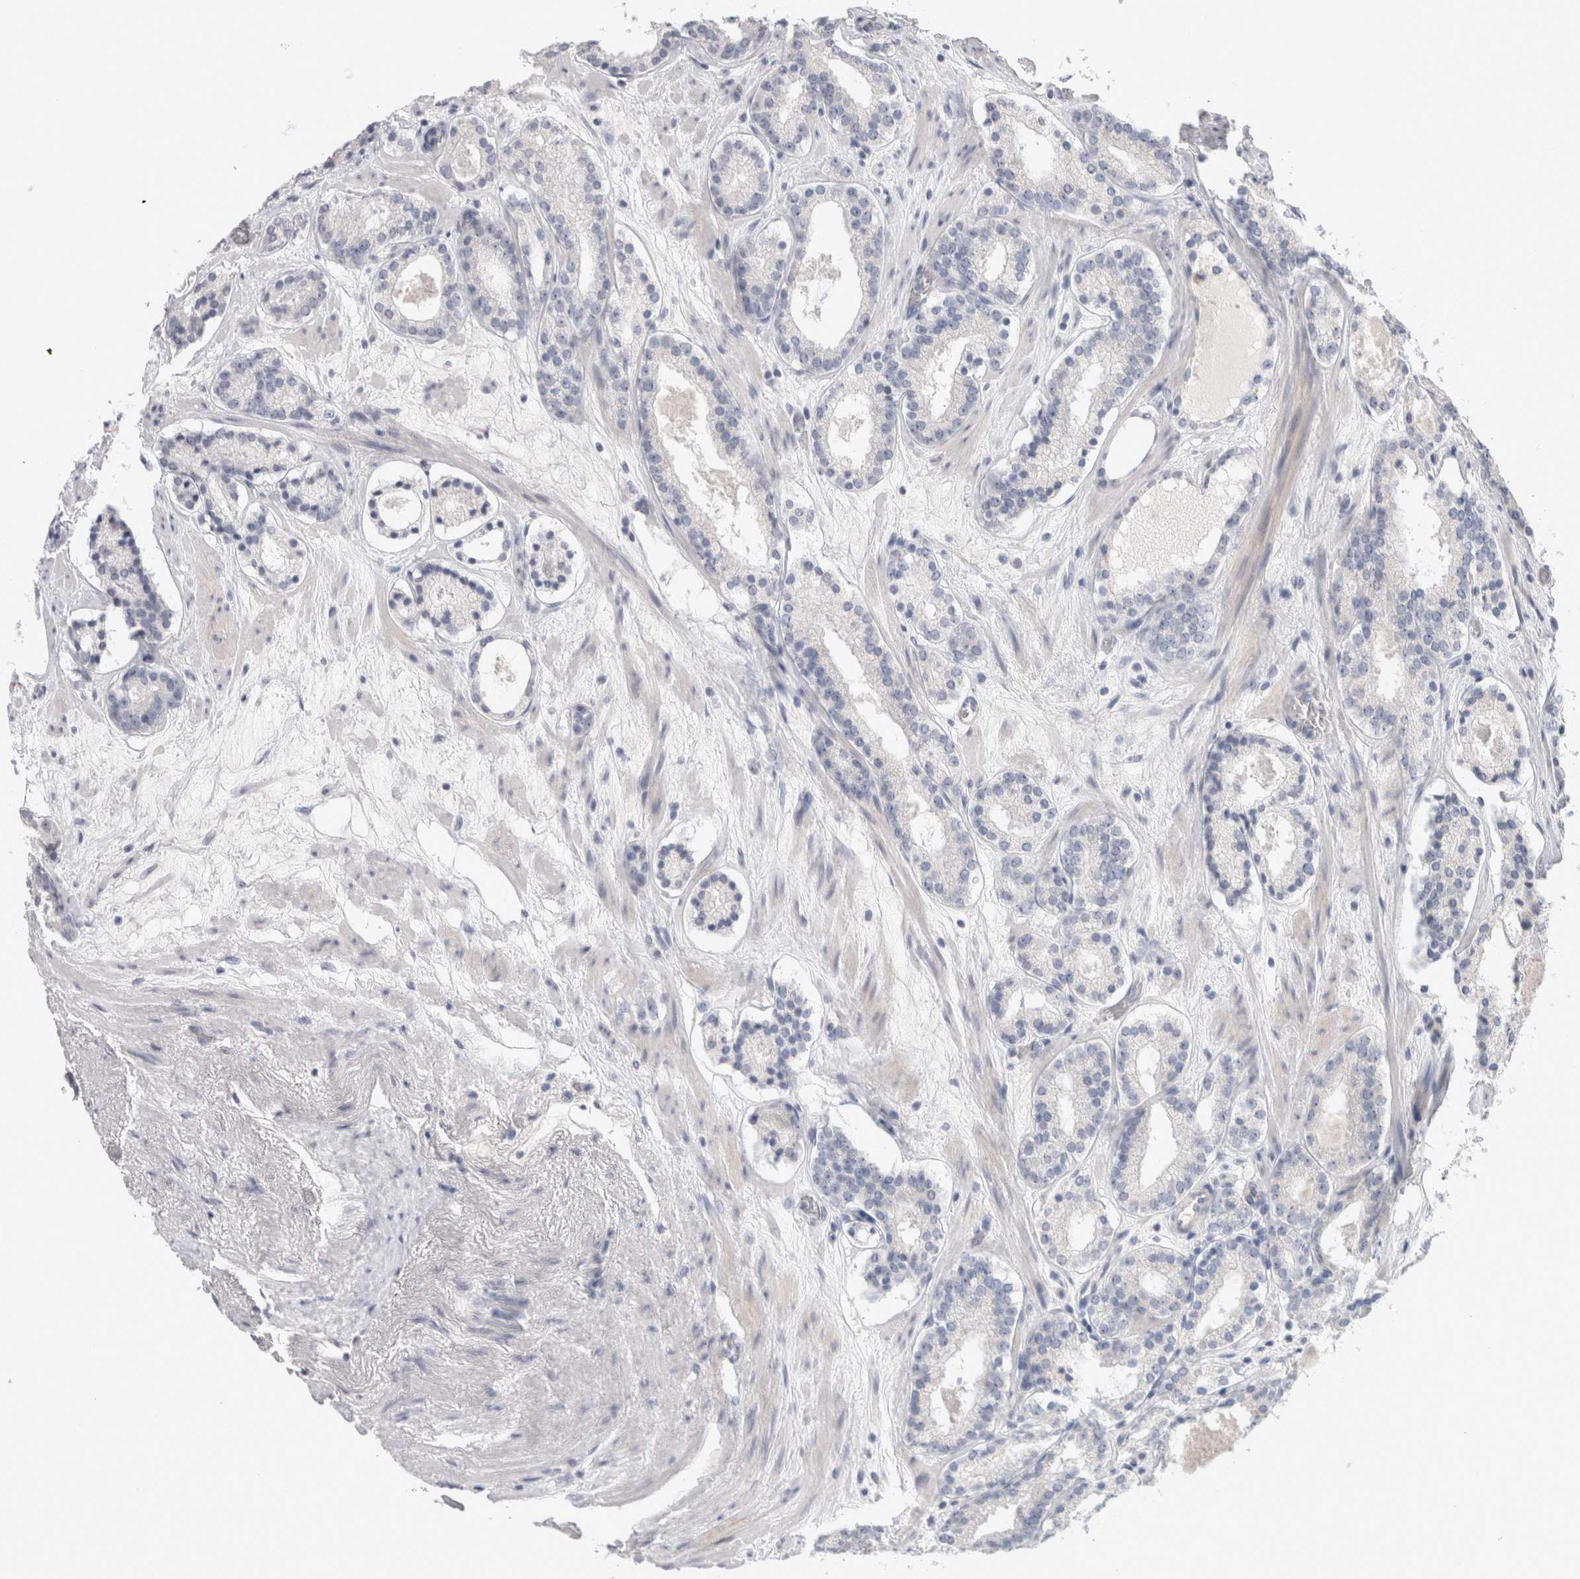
{"staining": {"intensity": "negative", "quantity": "none", "location": "none"}, "tissue": "prostate cancer", "cell_type": "Tumor cells", "image_type": "cancer", "snomed": [{"axis": "morphology", "description": "Adenocarcinoma, Low grade"}, {"axis": "topography", "description": "Prostate"}], "caption": "IHC histopathology image of neoplastic tissue: prostate cancer stained with DAB exhibits no significant protein staining in tumor cells. (DAB (3,3'-diaminobenzidine) IHC with hematoxylin counter stain).", "gene": "AFP", "patient": {"sex": "male", "age": 69}}